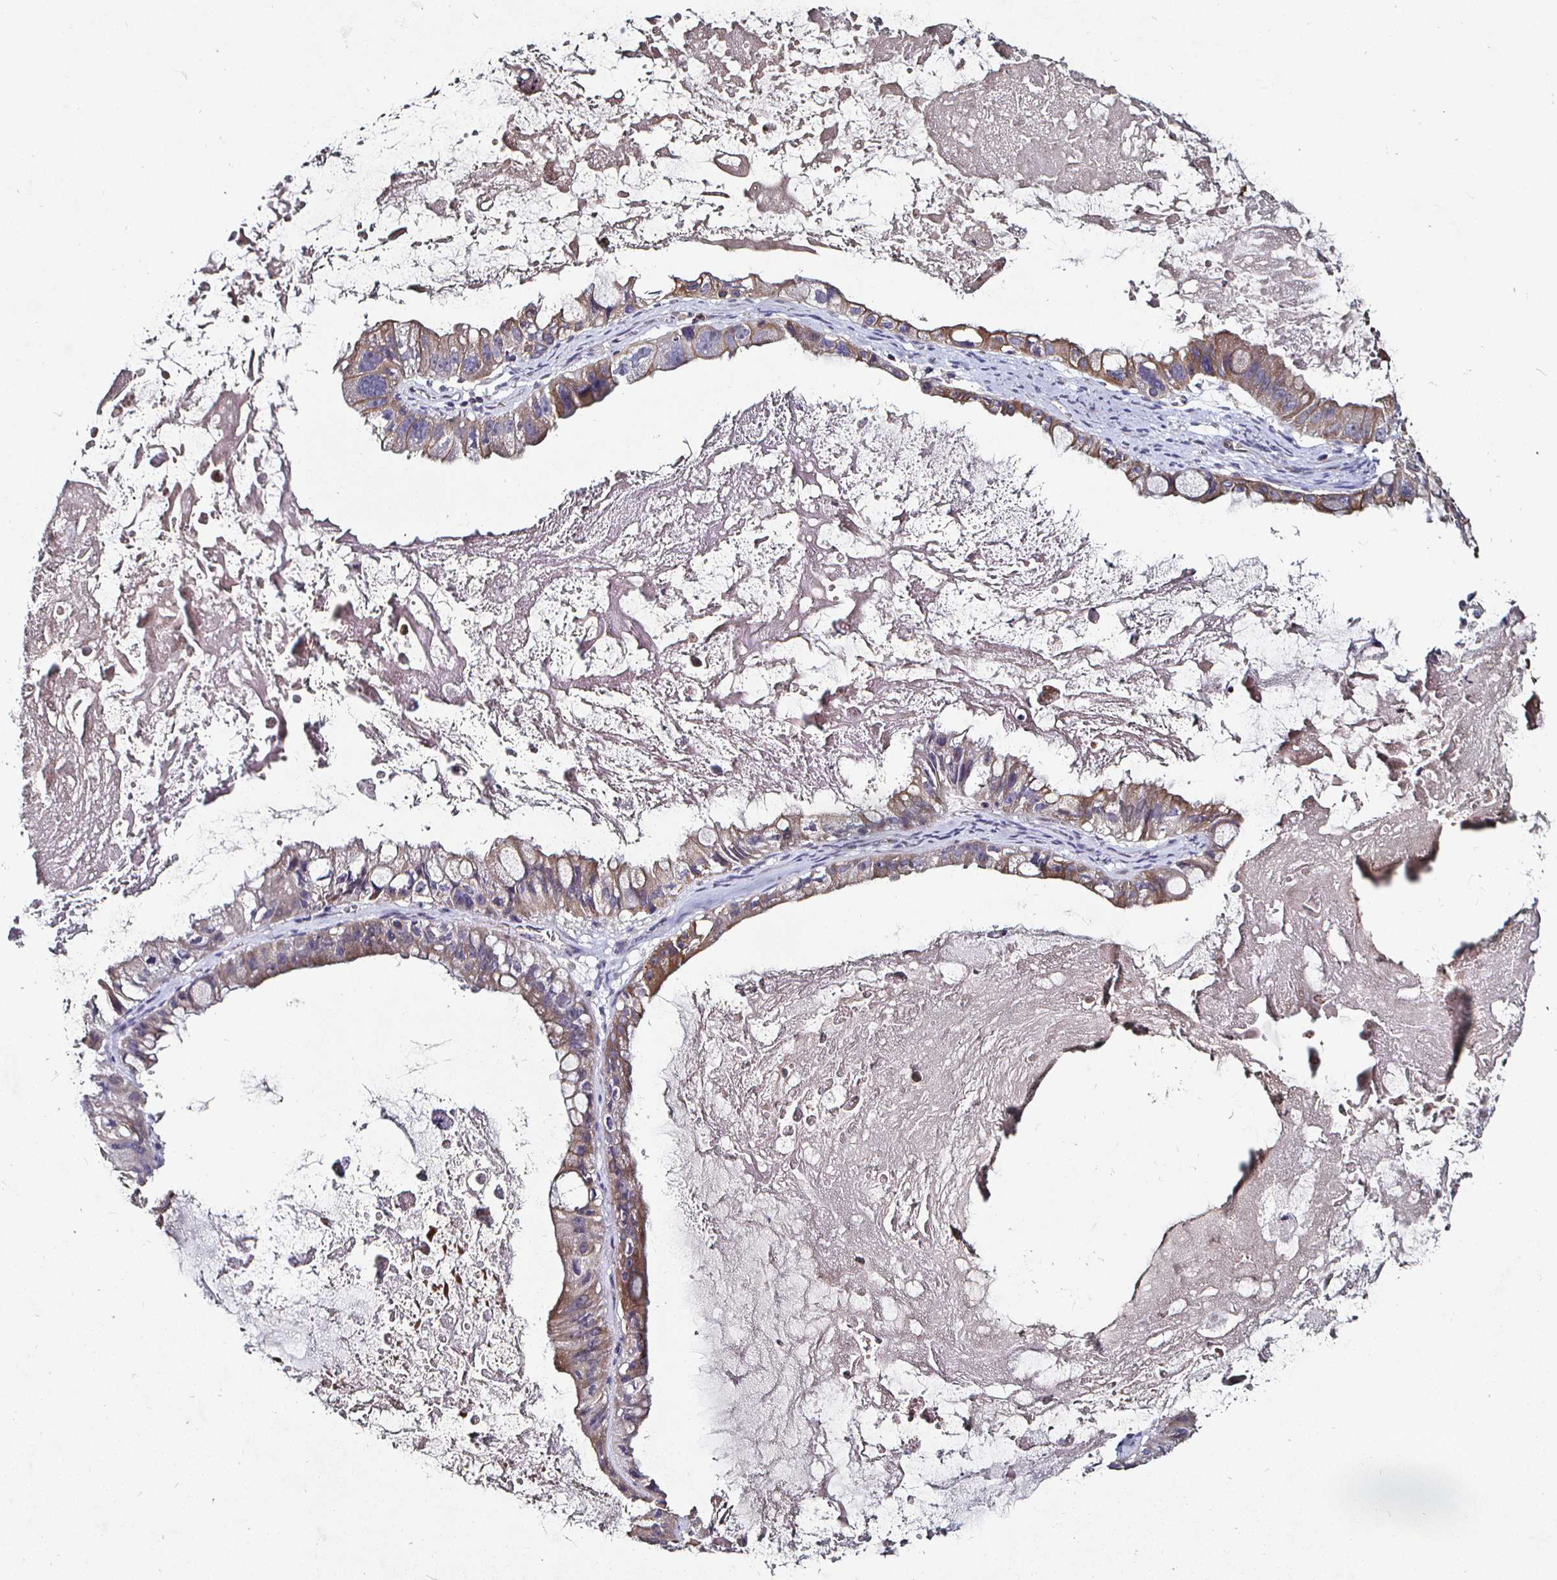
{"staining": {"intensity": "weak", "quantity": "25%-75%", "location": "cytoplasmic/membranous"}, "tissue": "ovarian cancer", "cell_type": "Tumor cells", "image_type": "cancer", "snomed": [{"axis": "morphology", "description": "Cystadenocarcinoma, mucinous, NOS"}, {"axis": "topography", "description": "Ovary"}], "caption": "Mucinous cystadenocarcinoma (ovarian) tissue exhibits weak cytoplasmic/membranous positivity in approximately 25%-75% of tumor cells", "gene": "NRSN1", "patient": {"sex": "female", "age": 61}}